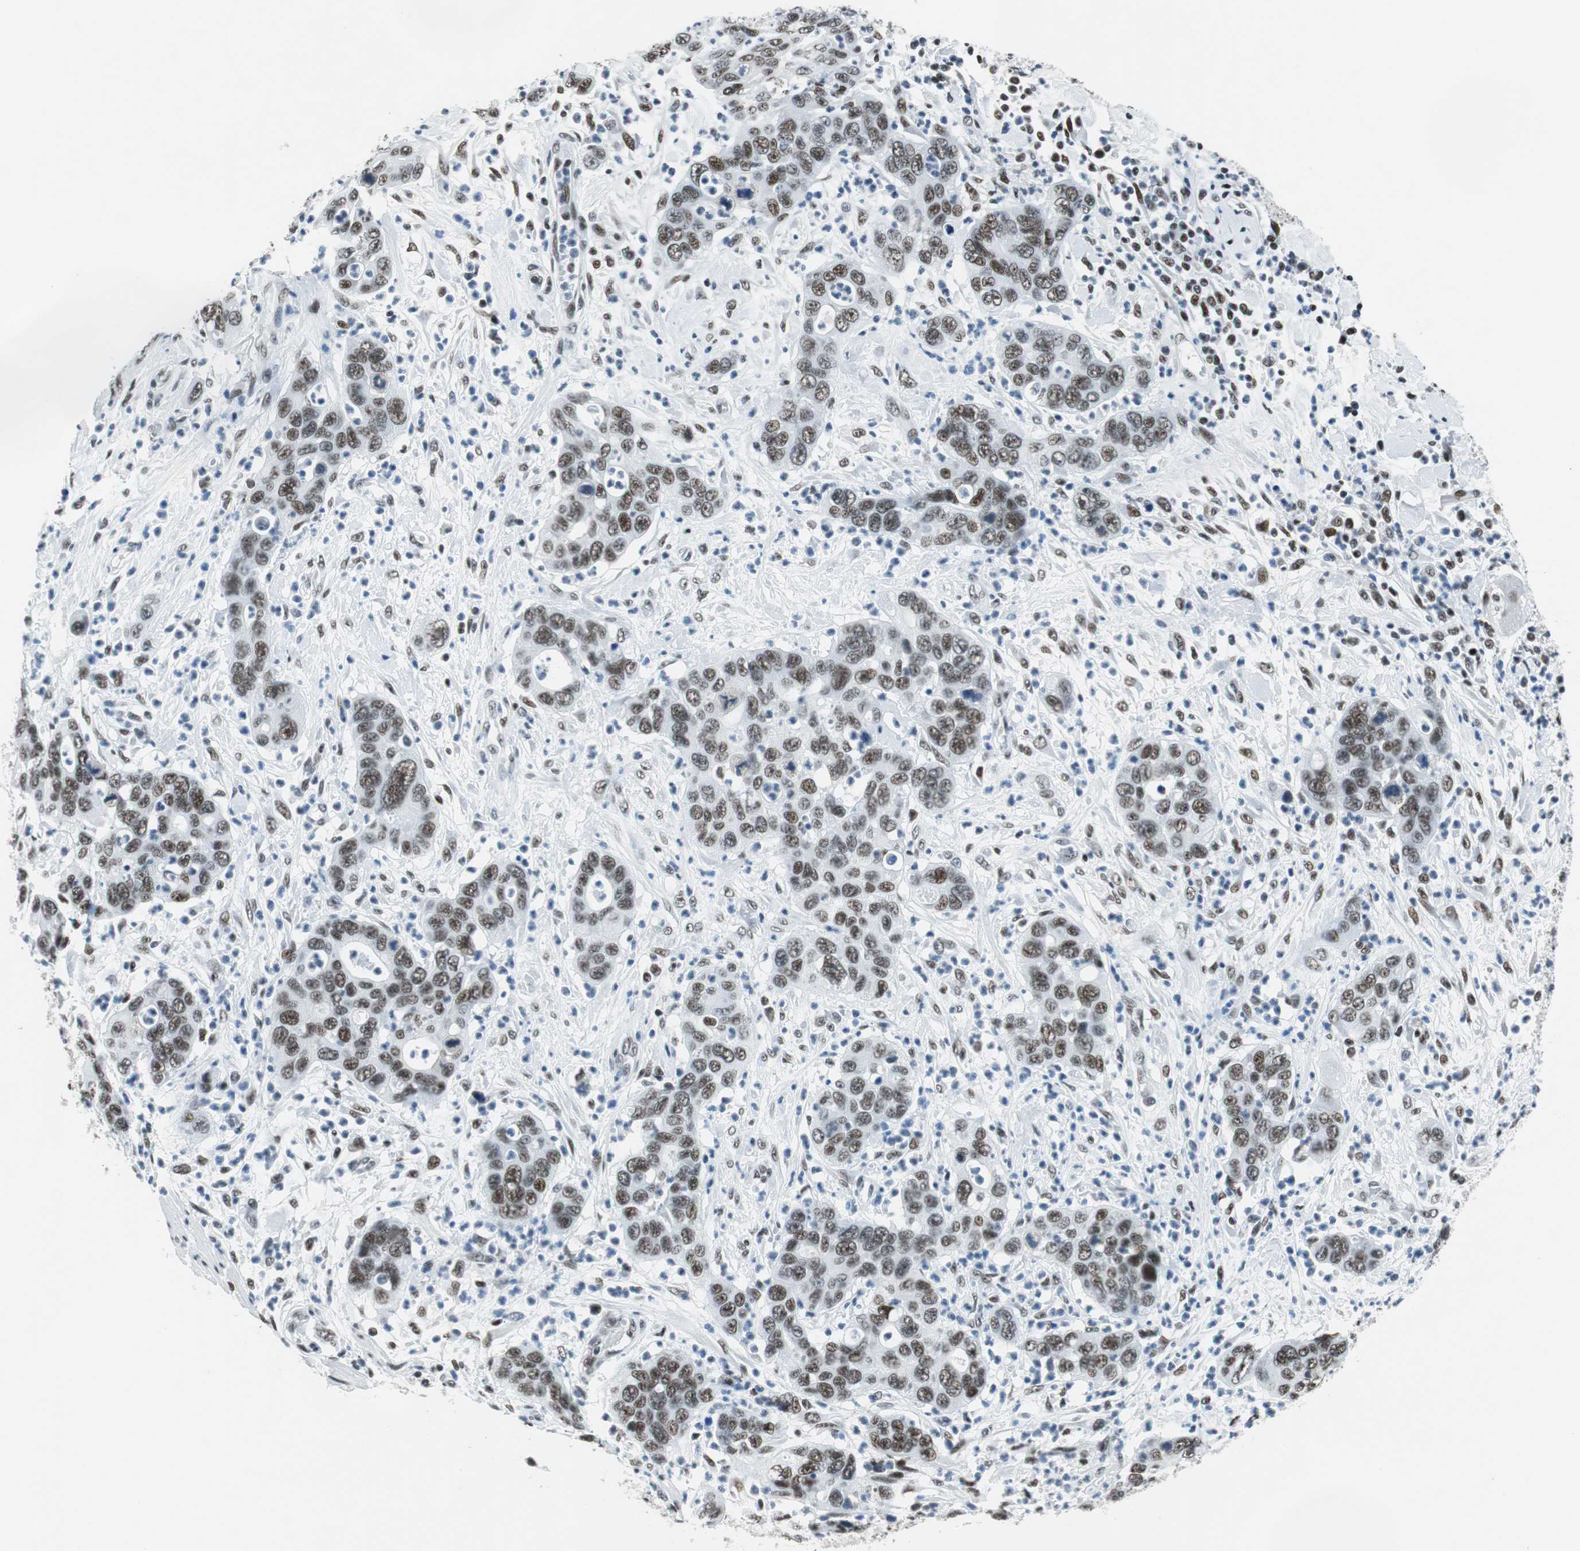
{"staining": {"intensity": "moderate", "quantity": "25%-75%", "location": "nuclear"}, "tissue": "pancreatic cancer", "cell_type": "Tumor cells", "image_type": "cancer", "snomed": [{"axis": "morphology", "description": "Adenocarcinoma, NOS"}, {"axis": "topography", "description": "Pancreas"}], "caption": "Immunohistochemical staining of adenocarcinoma (pancreatic) exhibits moderate nuclear protein expression in approximately 25%-75% of tumor cells. The staining was performed using DAB (3,3'-diaminobenzidine) to visualize the protein expression in brown, while the nuclei were stained in blue with hematoxylin (Magnification: 20x).", "gene": "HDAC3", "patient": {"sex": "female", "age": 71}}